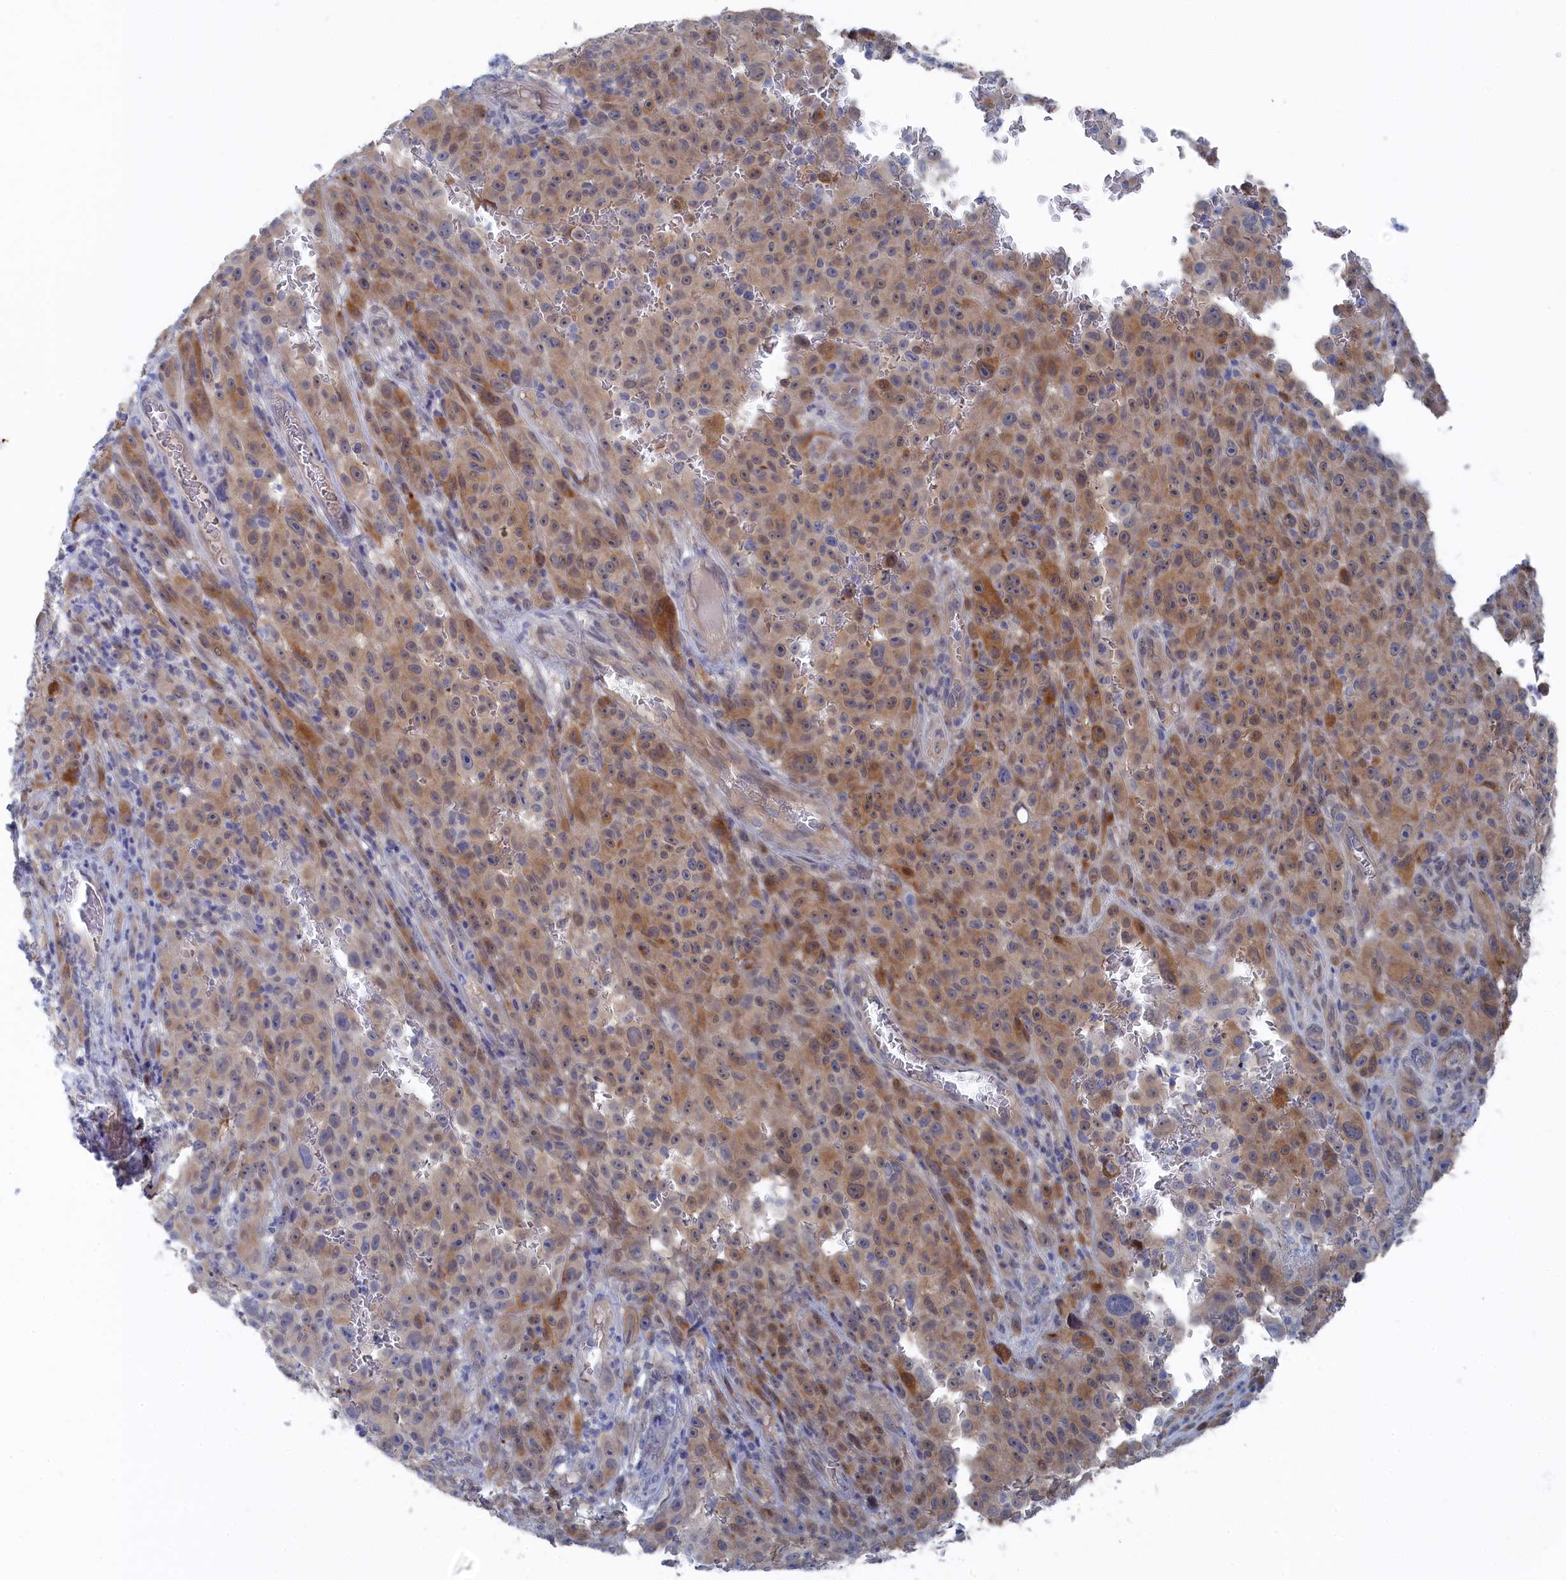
{"staining": {"intensity": "moderate", "quantity": "25%-75%", "location": "cytoplasmic/membranous"}, "tissue": "melanoma", "cell_type": "Tumor cells", "image_type": "cancer", "snomed": [{"axis": "morphology", "description": "Malignant melanoma, NOS"}, {"axis": "topography", "description": "Skin"}], "caption": "Immunohistochemistry (IHC) micrograph of human melanoma stained for a protein (brown), which shows medium levels of moderate cytoplasmic/membranous expression in about 25%-75% of tumor cells.", "gene": "IRGQ", "patient": {"sex": "female", "age": 82}}